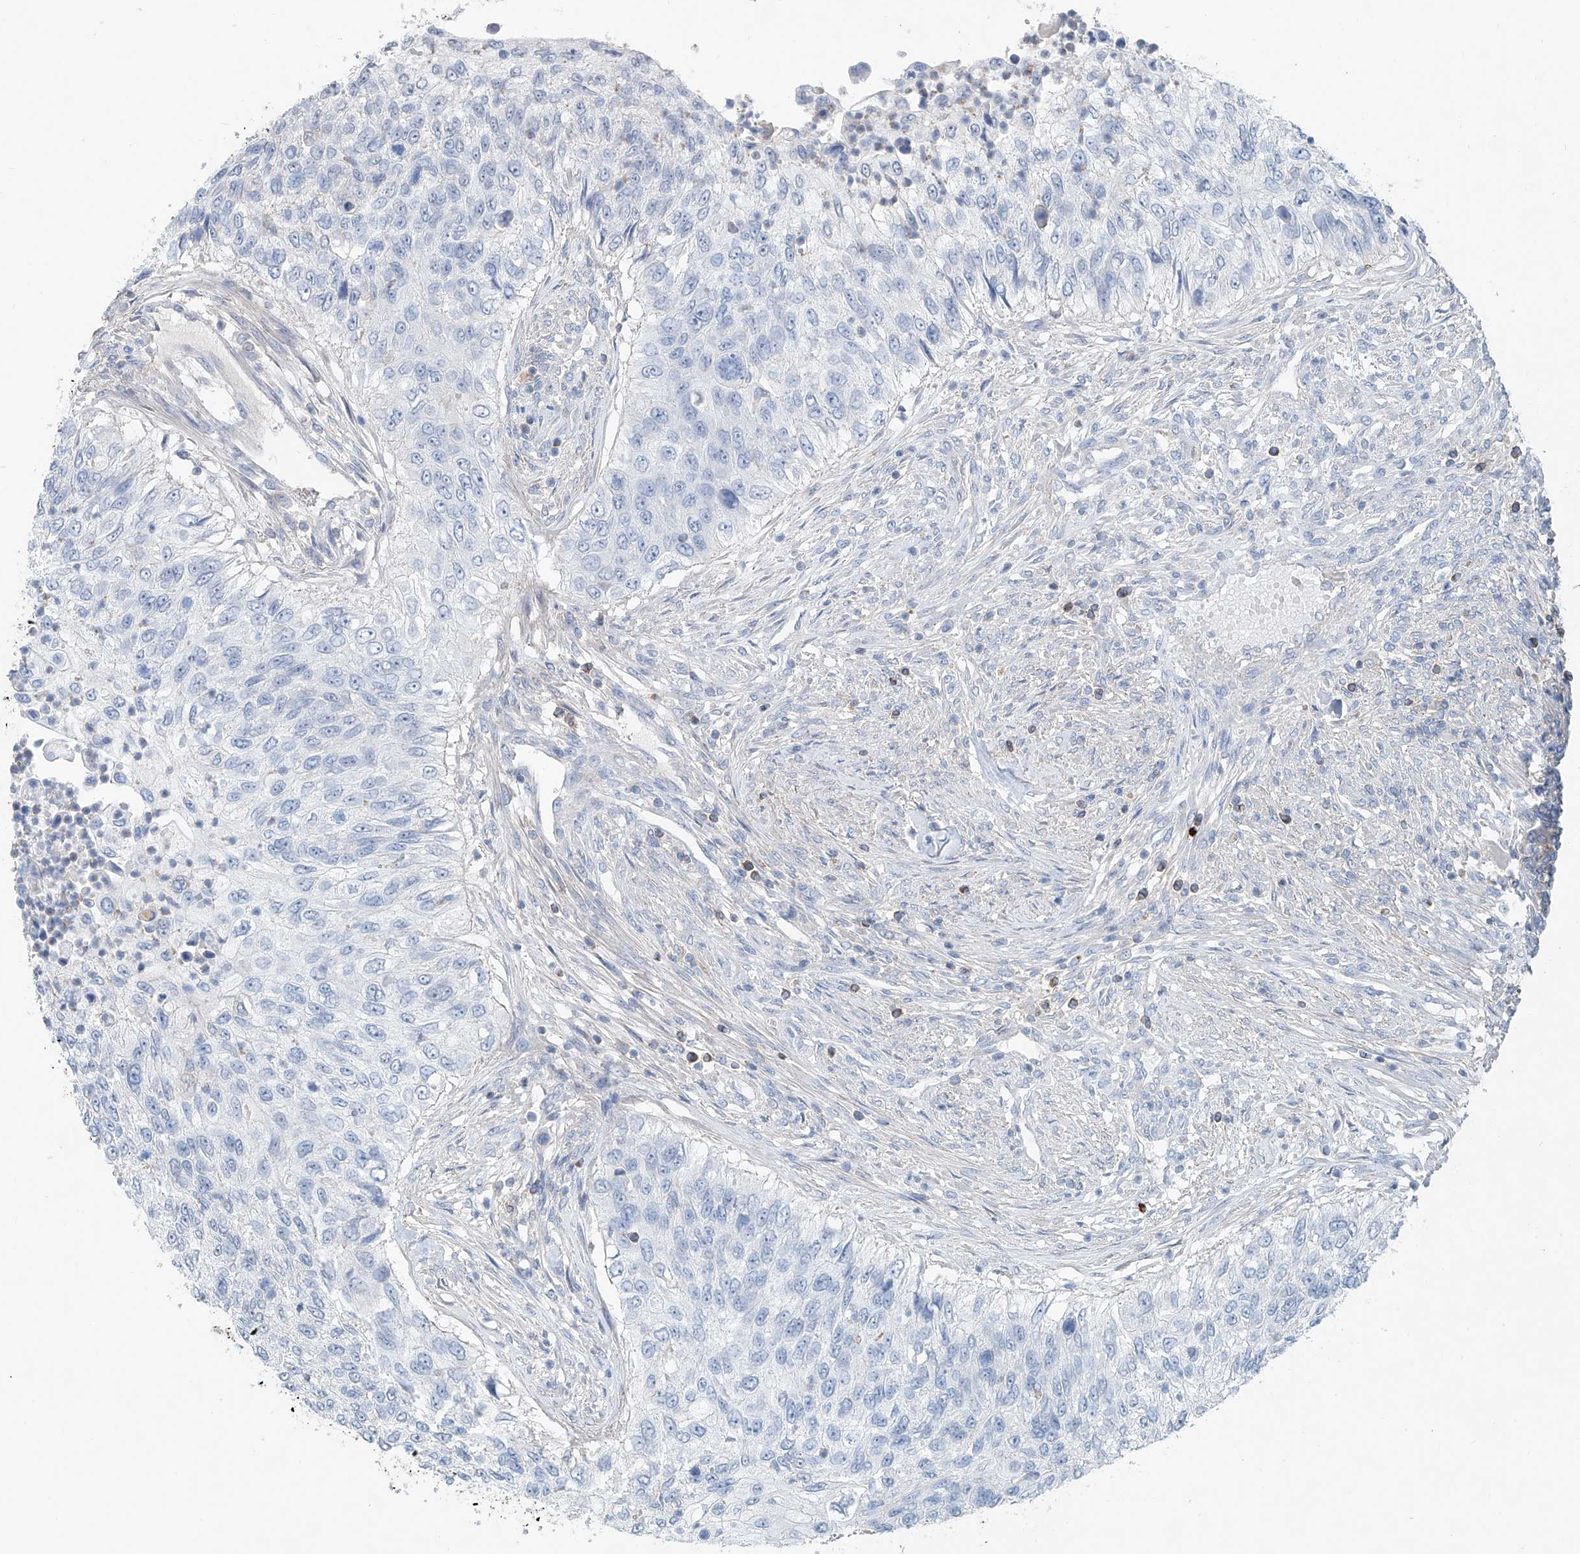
{"staining": {"intensity": "negative", "quantity": "none", "location": "none"}, "tissue": "urothelial cancer", "cell_type": "Tumor cells", "image_type": "cancer", "snomed": [{"axis": "morphology", "description": "Urothelial carcinoma, High grade"}, {"axis": "topography", "description": "Urinary bladder"}], "caption": "Tumor cells are negative for protein expression in human urothelial carcinoma (high-grade). Brightfield microscopy of immunohistochemistry (IHC) stained with DAB (3,3'-diaminobenzidine) (brown) and hematoxylin (blue), captured at high magnification.", "gene": "ANKRD34A", "patient": {"sex": "female", "age": 60}}